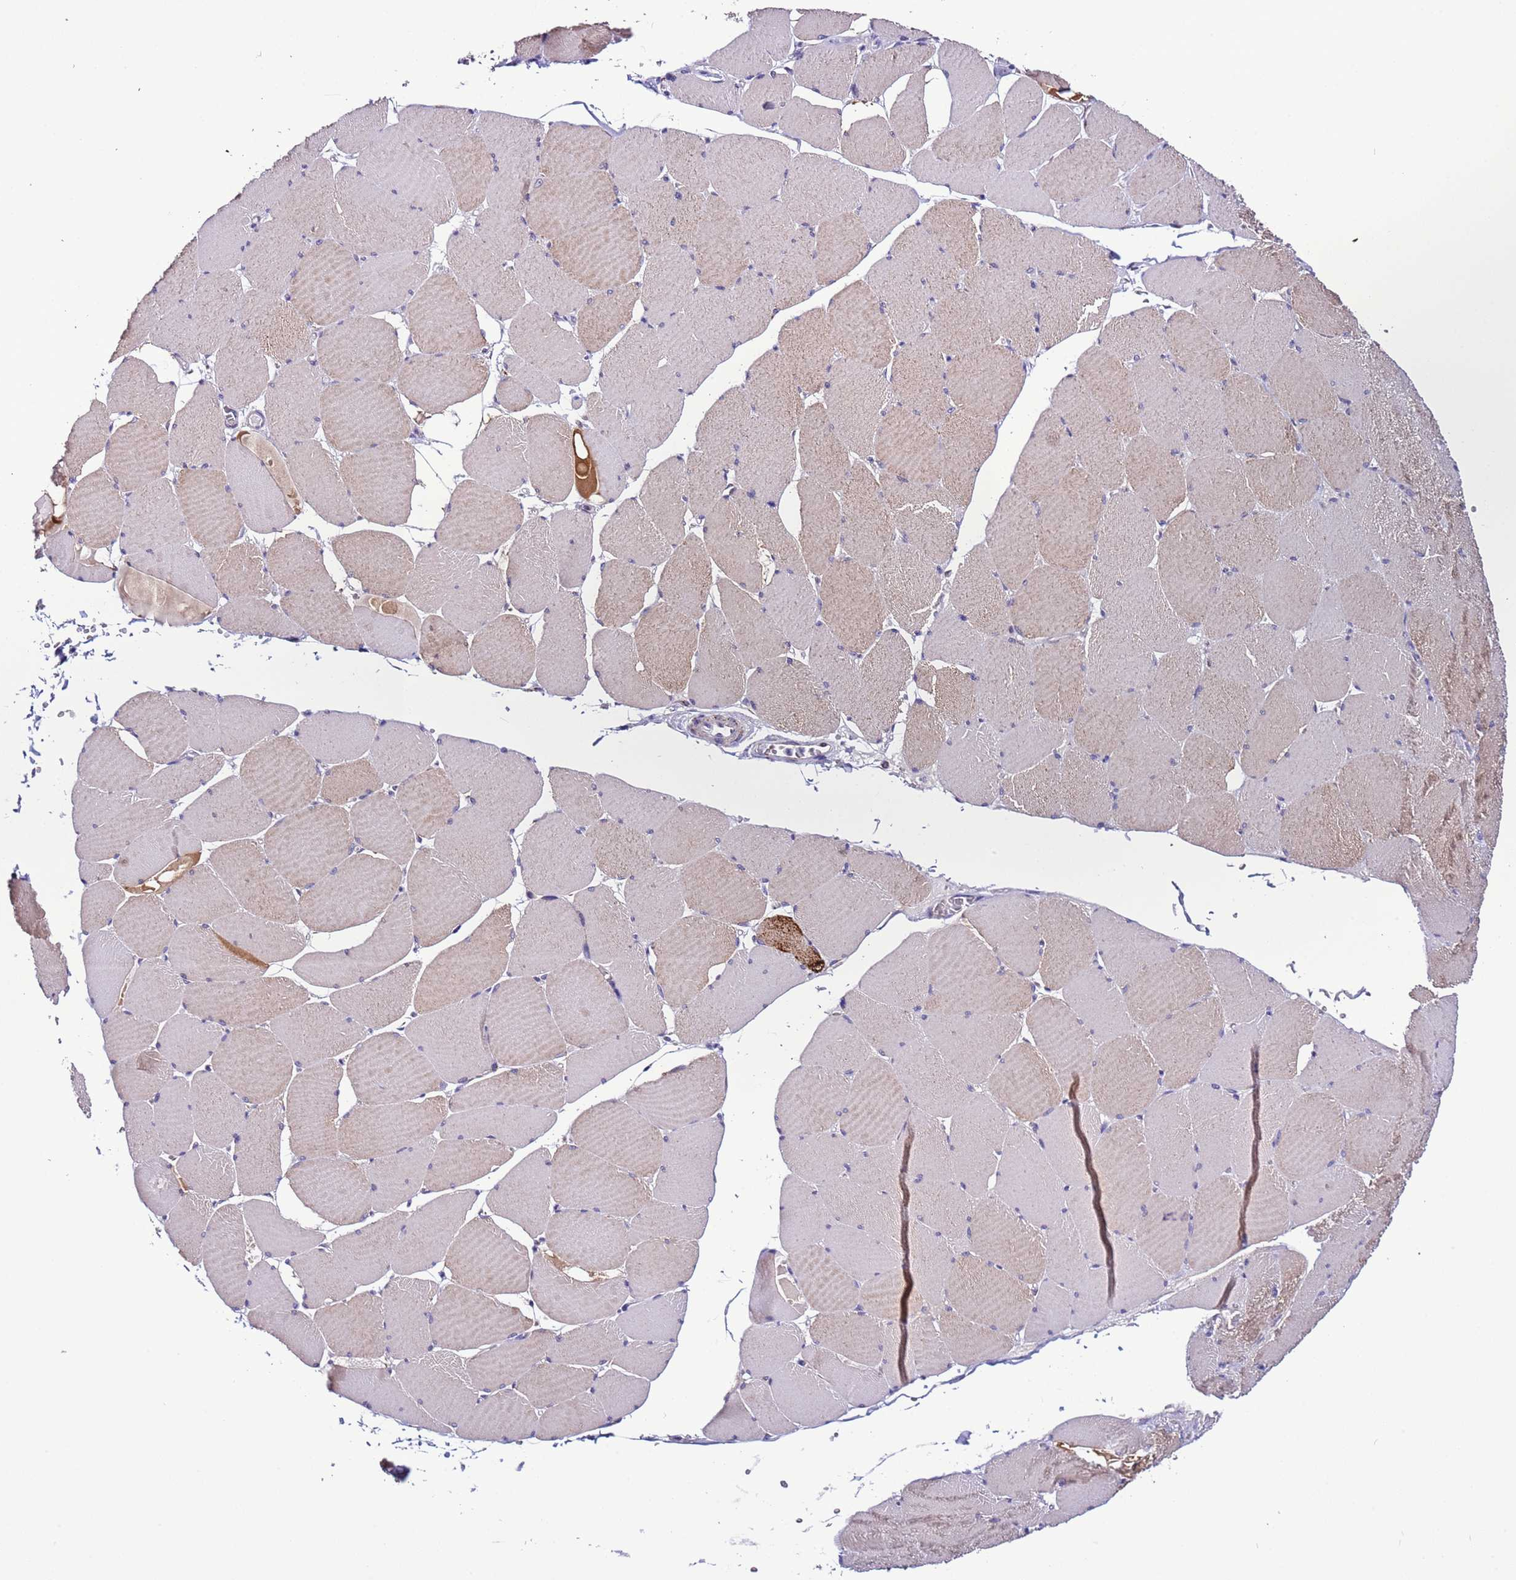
{"staining": {"intensity": "moderate", "quantity": "<25%", "location": "cytoplasmic/membranous"}, "tissue": "skeletal muscle", "cell_type": "Myocytes", "image_type": "normal", "snomed": [{"axis": "morphology", "description": "Normal tissue, NOS"}, {"axis": "topography", "description": "Skeletal muscle"}, {"axis": "topography", "description": "Head-Neck"}], "caption": "Moderate cytoplasmic/membranous expression for a protein is identified in approximately <25% of myocytes of benign skeletal muscle using immunohistochemistry.", "gene": "UEVLD", "patient": {"sex": "male", "age": 66}}